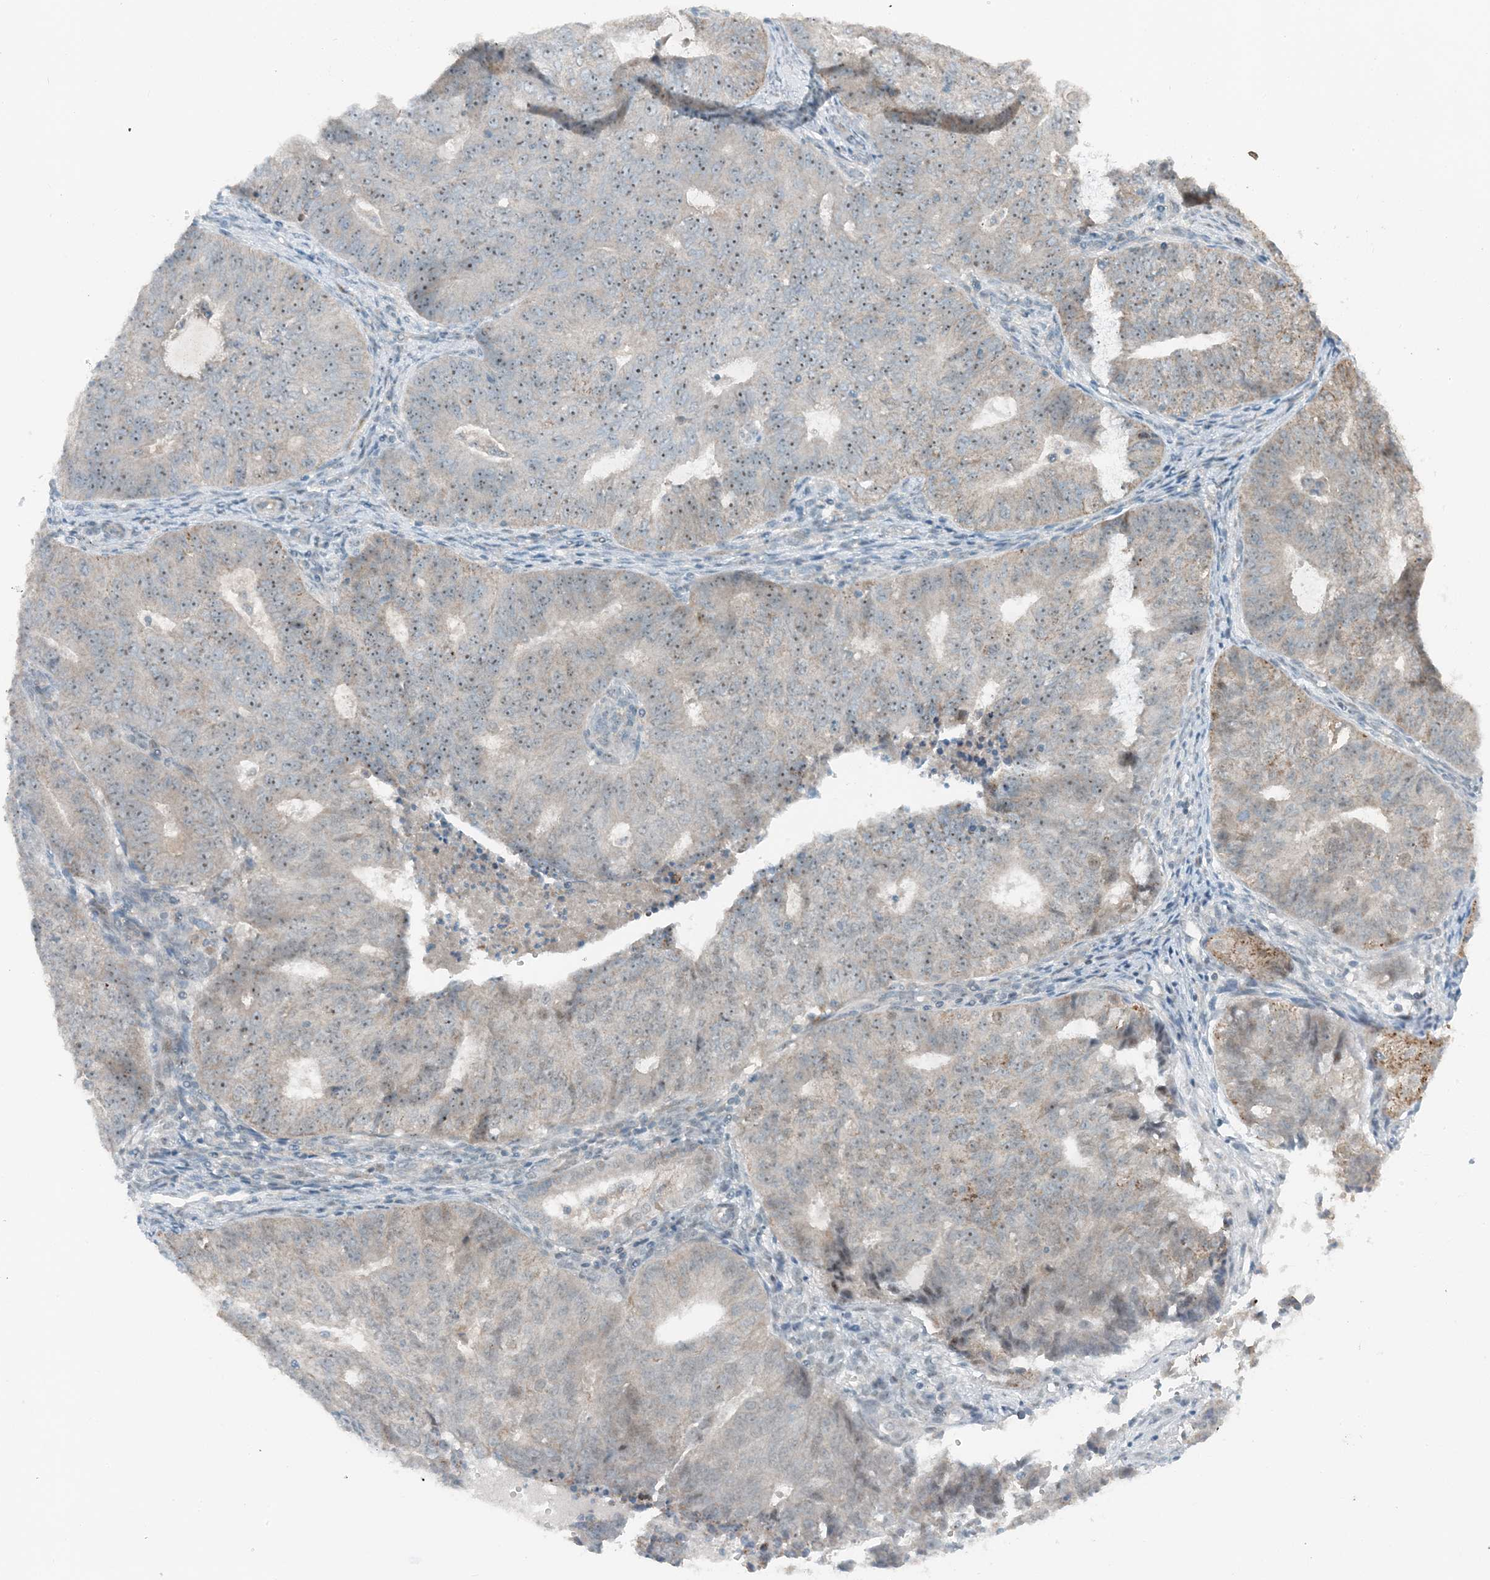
{"staining": {"intensity": "weak", "quantity": "25%-75%", "location": "cytoplasmic/membranous,nuclear"}, "tissue": "endometrial cancer", "cell_type": "Tumor cells", "image_type": "cancer", "snomed": [{"axis": "morphology", "description": "Adenocarcinoma, NOS"}, {"axis": "topography", "description": "Endometrium"}], "caption": "A high-resolution micrograph shows immunohistochemistry (IHC) staining of adenocarcinoma (endometrial), which shows weak cytoplasmic/membranous and nuclear positivity in approximately 25%-75% of tumor cells.", "gene": "MITD1", "patient": {"sex": "female", "age": 32}}